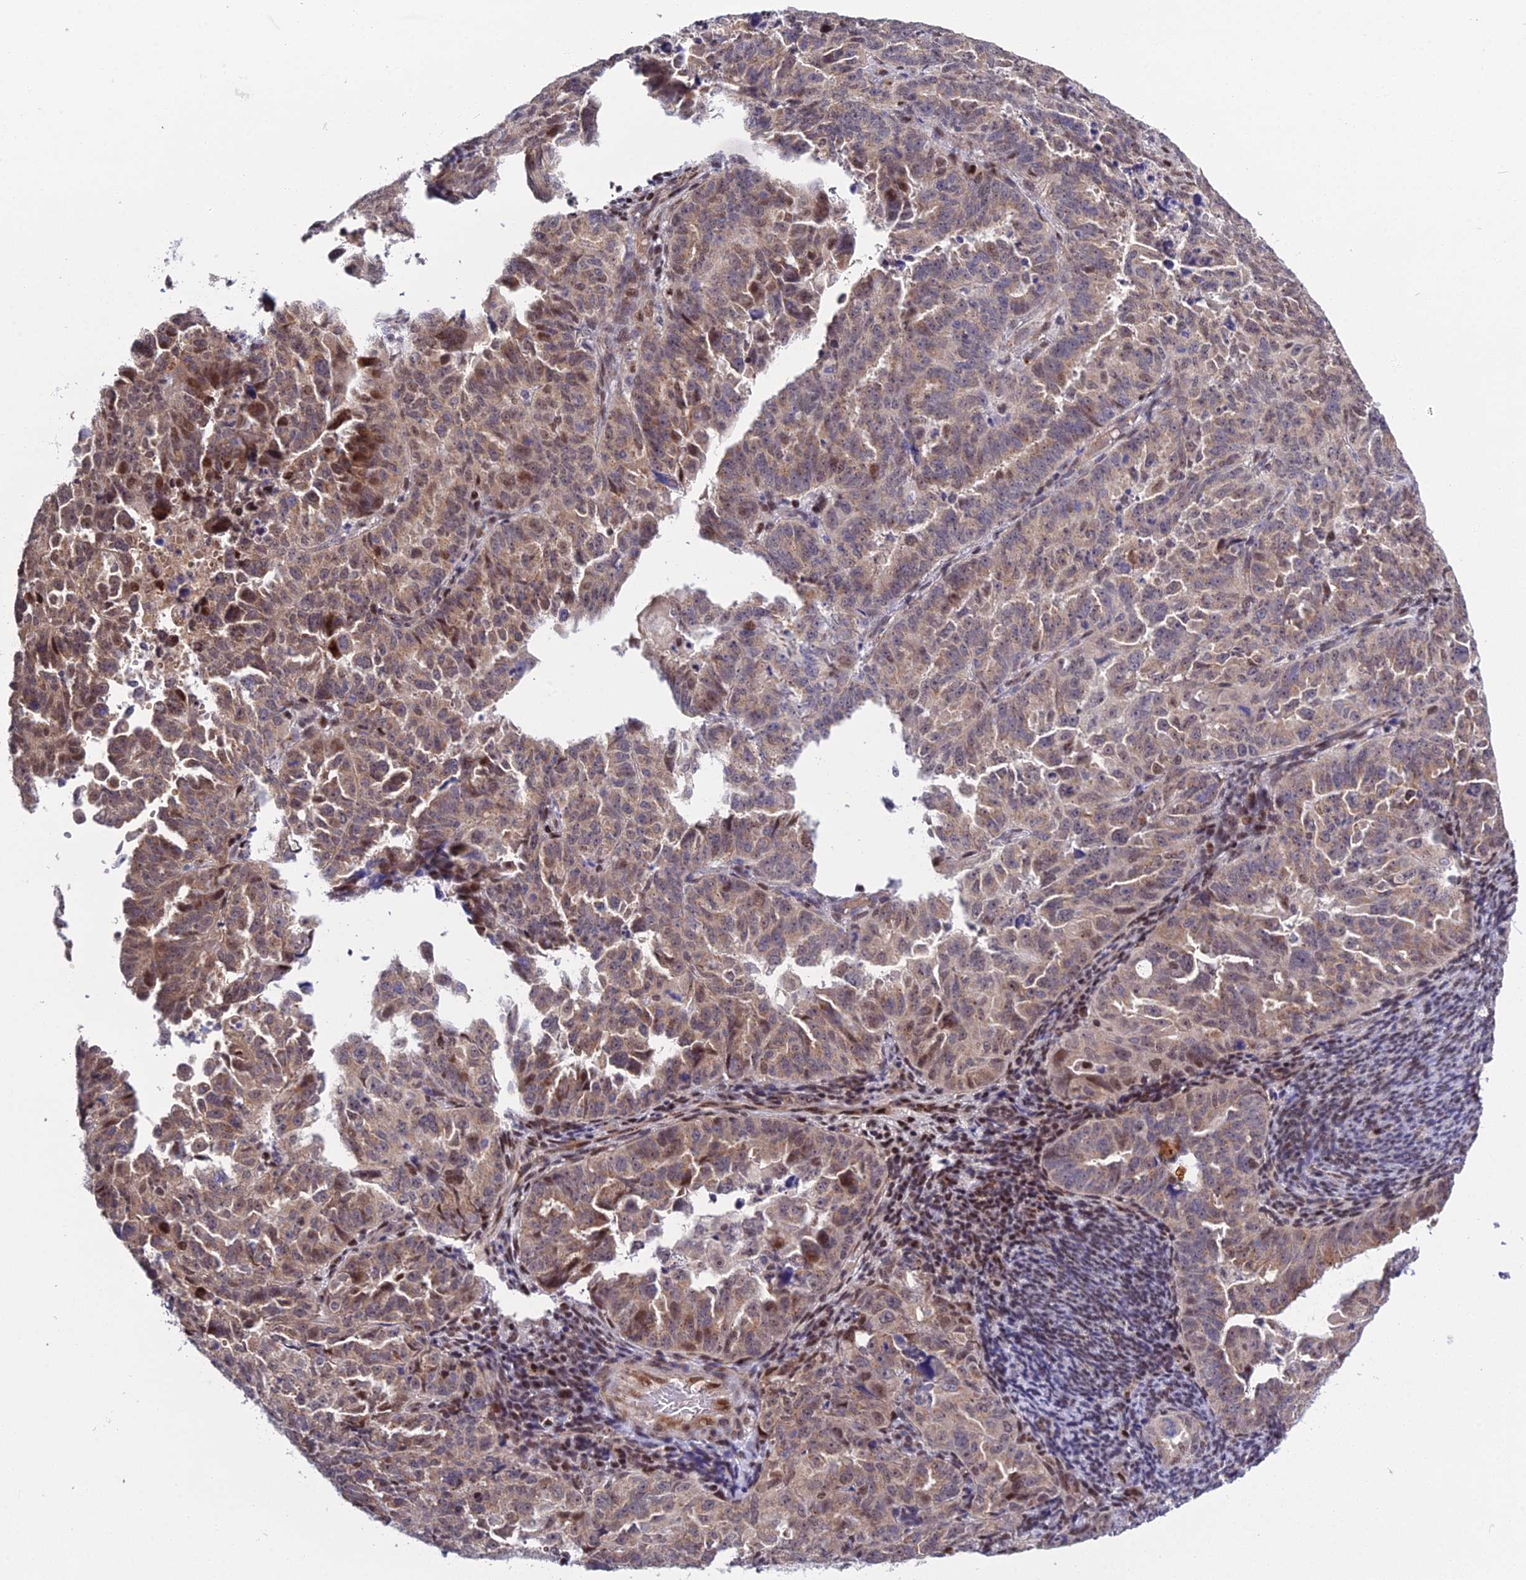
{"staining": {"intensity": "moderate", "quantity": "<25%", "location": "nuclear"}, "tissue": "endometrial cancer", "cell_type": "Tumor cells", "image_type": "cancer", "snomed": [{"axis": "morphology", "description": "Adenocarcinoma, NOS"}, {"axis": "topography", "description": "Endometrium"}], "caption": "Endometrial adenocarcinoma stained with immunohistochemistry (IHC) demonstrates moderate nuclear positivity in approximately <25% of tumor cells.", "gene": "ARL2", "patient": {"sex": "female", "age": 65}}